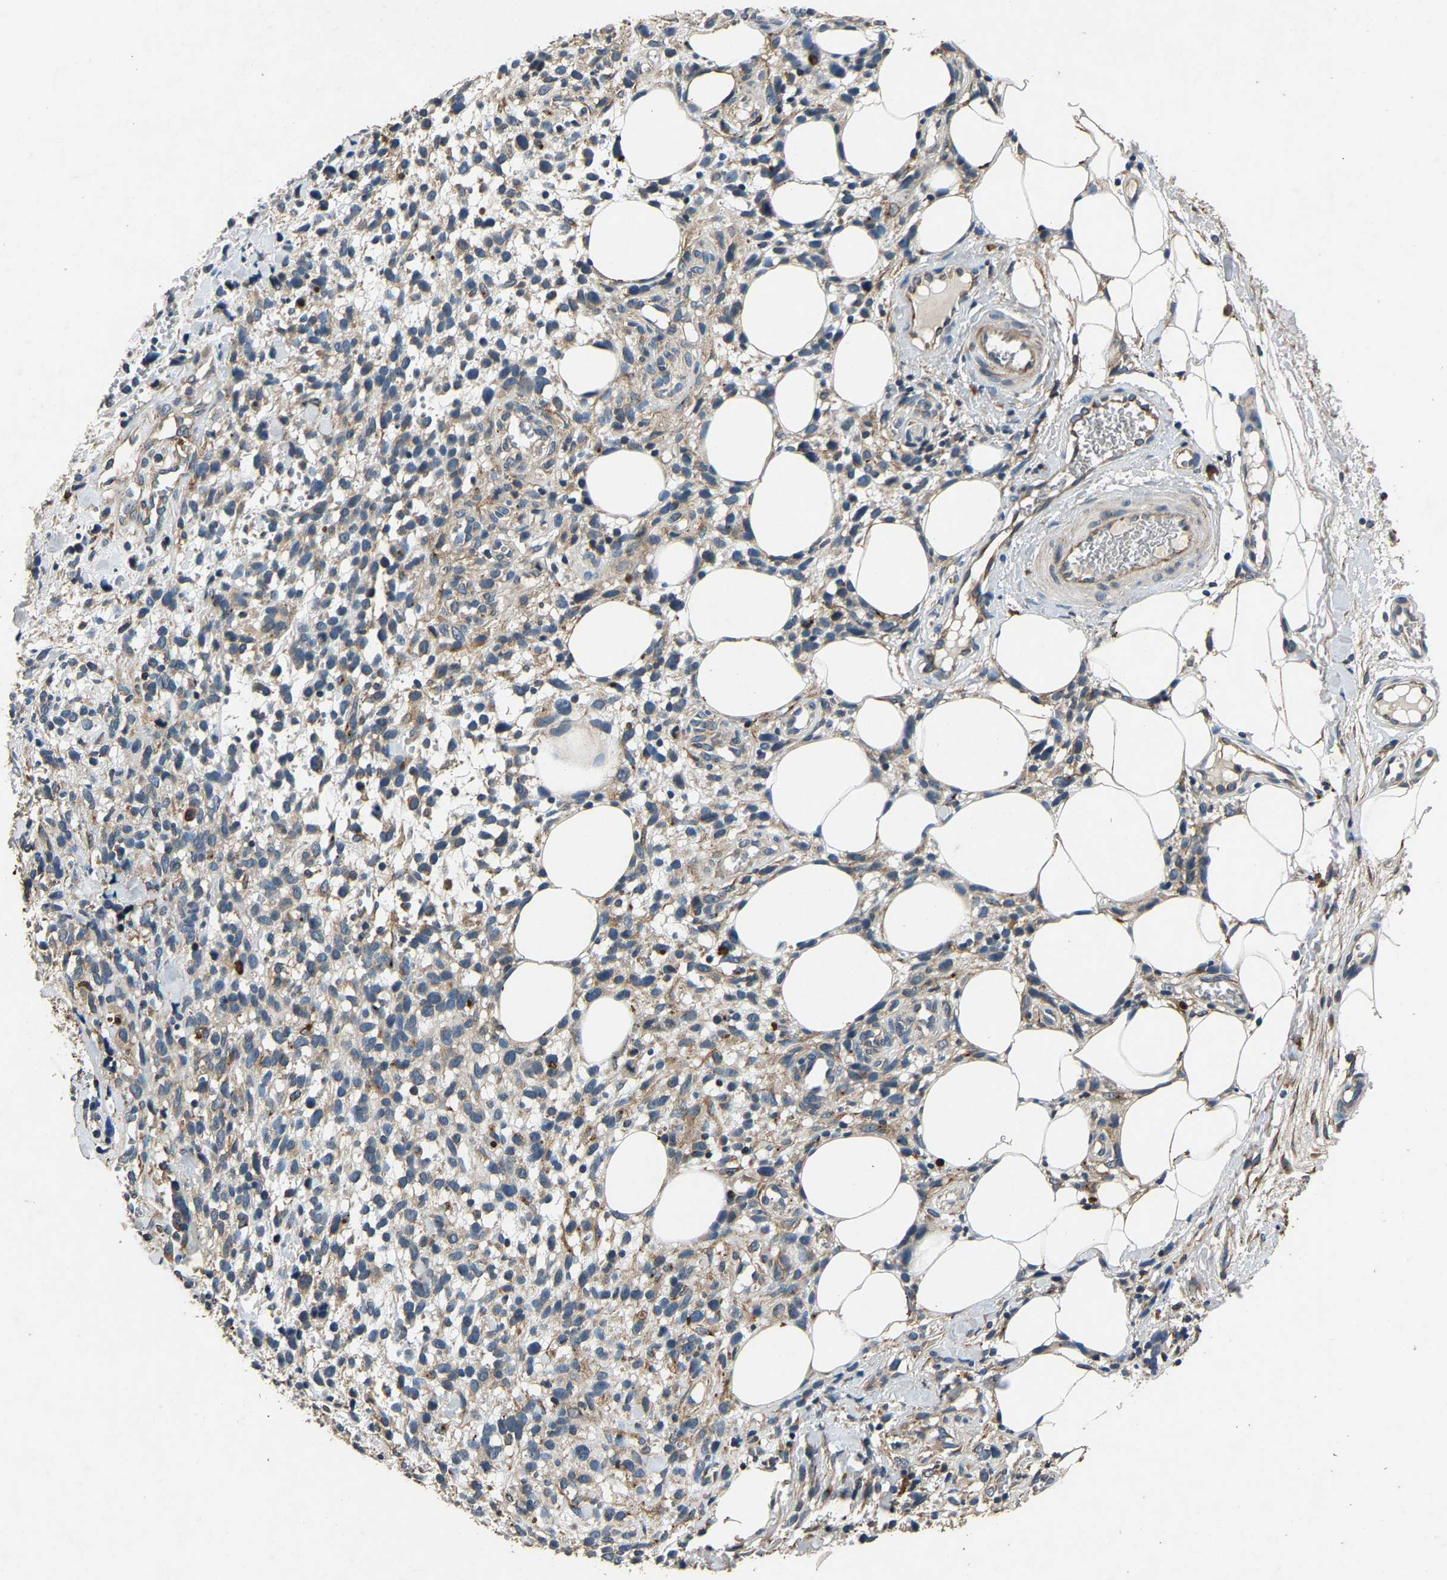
{"staining": {"intensity": "negative", "quantity": "none", "location": "none"}, "tissue": "melanoma", "cell_type": "Tumor cells", "image_type": "cancer", "snomed": [{"axis": "morphology", "description": "Malignant melanoma, NOS"}, {"axis": "topography", "description": "Skin"}], "caption": "Photomicrograph shows no significant protein expression in tumor cells of malignant melanoma.", "gene": "PPID", "patient": {"sex": "female", "age": 55}}